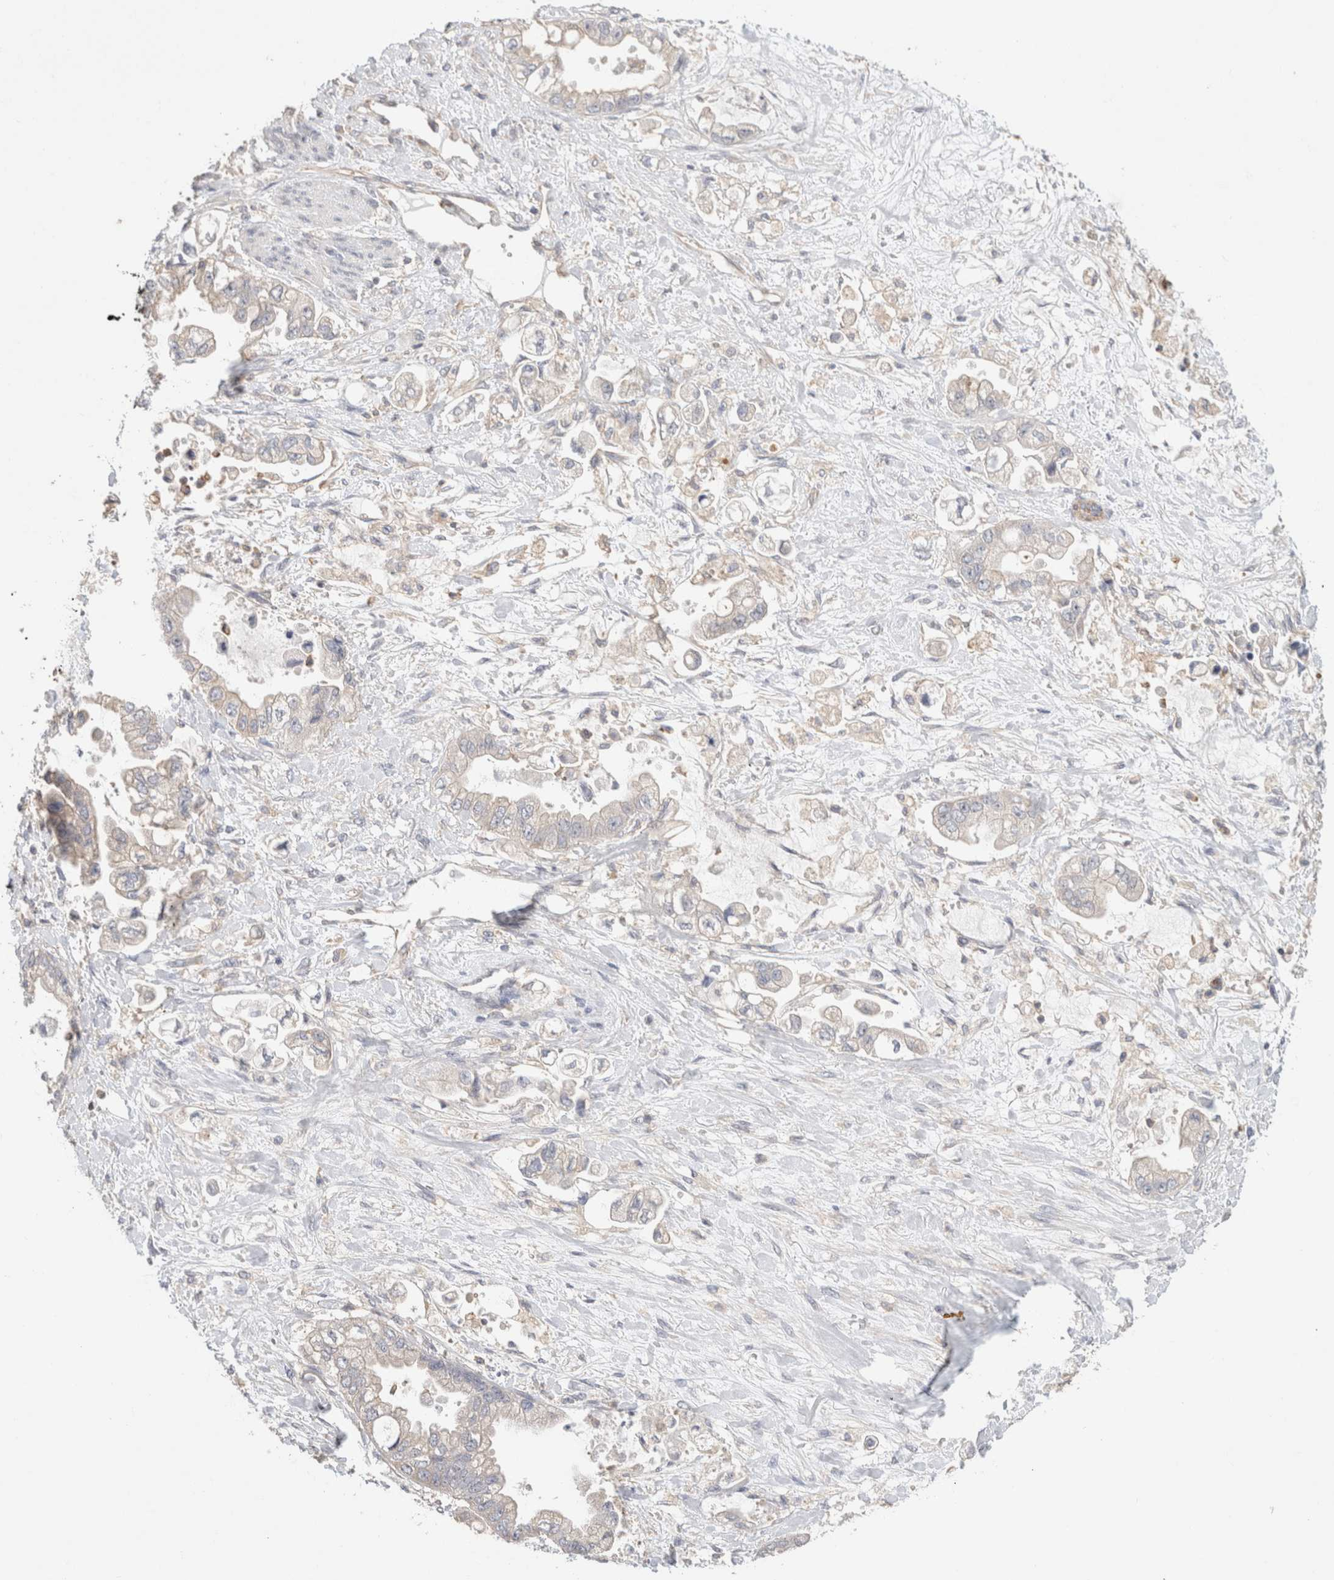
{"staining": {"intensity": "negative", "quantity": "none", "location": "none"}, "tissue": "stomach cancer", "cell_type": "Tumor cells", "image_type": "cancer", "snomed": [{"axis": "morphology", "description": "Adenocarcinoma, NOS"}, {"axis": "topography", "description": "Stomach"}], "caption": "Tumor cells show no significant expression in adenocarcinoma (stomach).", "gene": "CFAP418", "patient": {"sex": "male", "age": 62}}